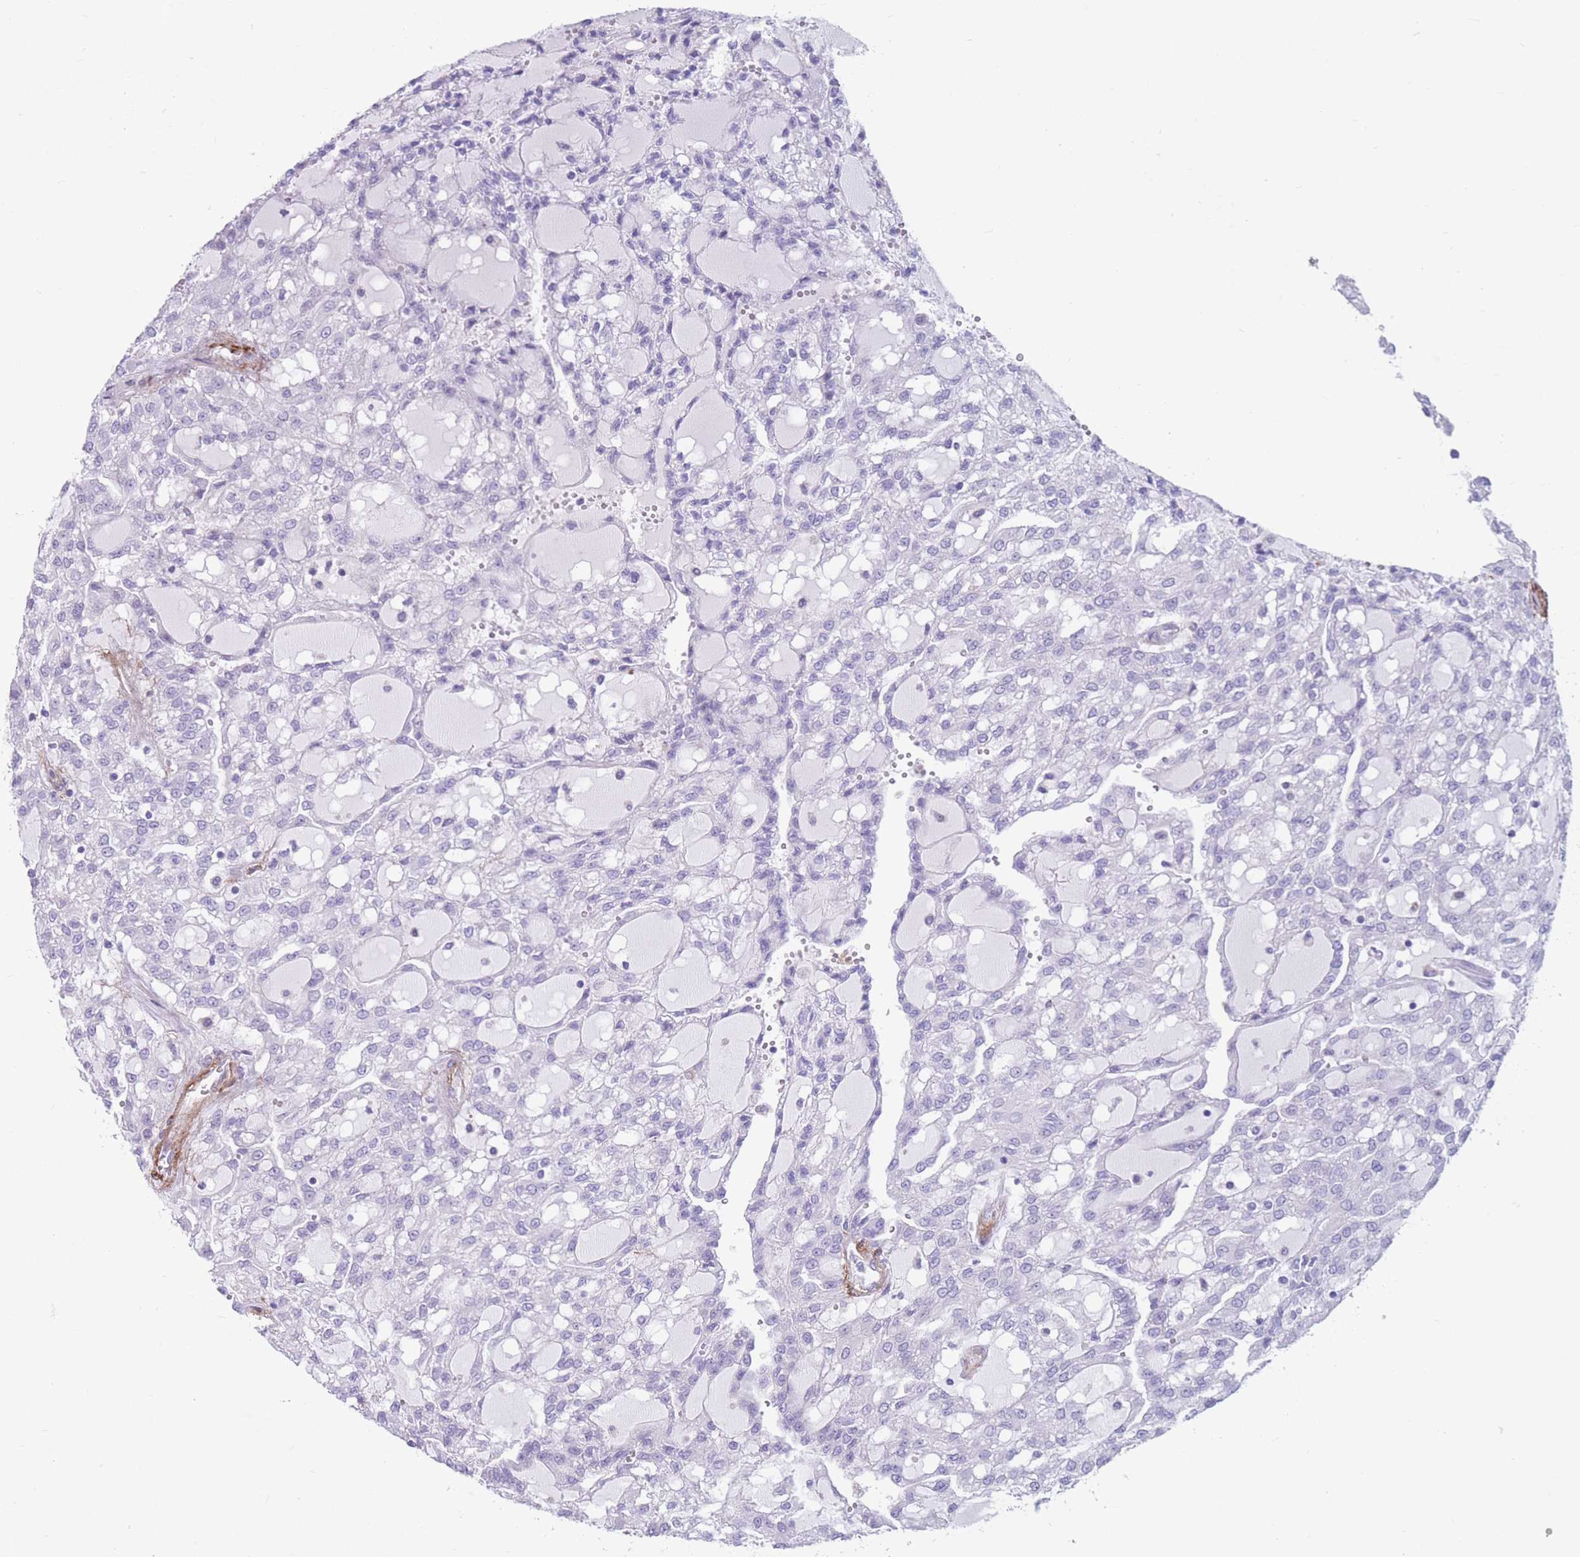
{"staining": {"intensity": "negative", "quantity": "none", "location": "none"}, "tissue": "renal cancer", "cell_type": "Tumor cells", "image_type": "cancer", "snomed": [{"axis": "morphology", "description": "Adenocarcinoma, NOS"}, {"axis": "topography", "description": "Kidney"}], "caption": "Tumor cells are negative for brown protein staining in renal cancer.", "gene": "DPYD", "patient": {"sex": "male", "age": 63}}